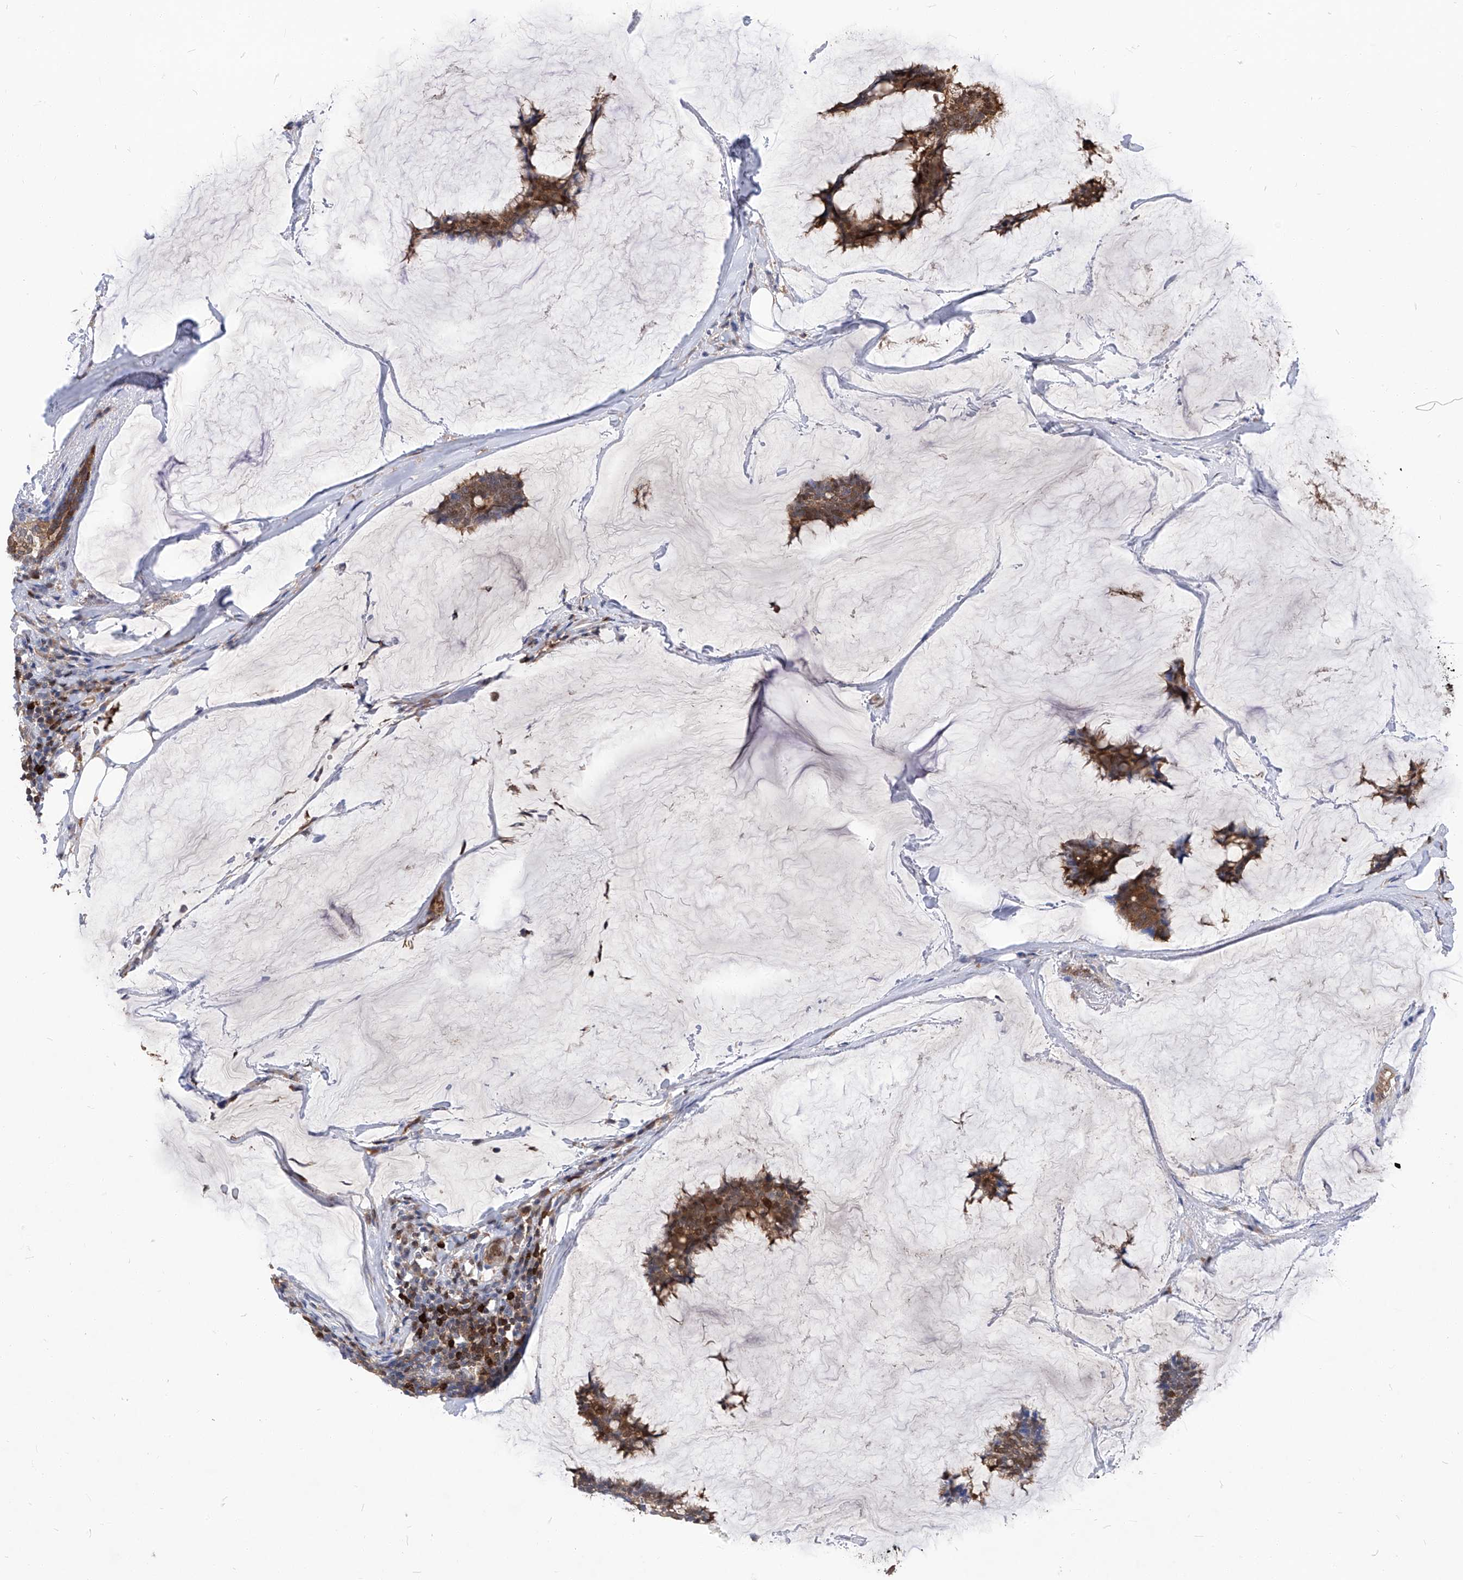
{"staining": {"intensity": "moderate", "quantity": ">75%", "location": "cytoplasmic/membranous"}, "tissue": "breast cancer", "cell_type": "Tumor cells", "image_type": "cancer", "snomed": [{"axis": "morphology", "description": "Duct carcinoma"}, {"axis": "topography", "description": "Breast"}], "caption": "Human breast intraductal carcinoma stained with a protein marker shows moderate staining in tumor cells.", "gene": "ABRACL", "patient": {"sex": "female", "age": 93}}